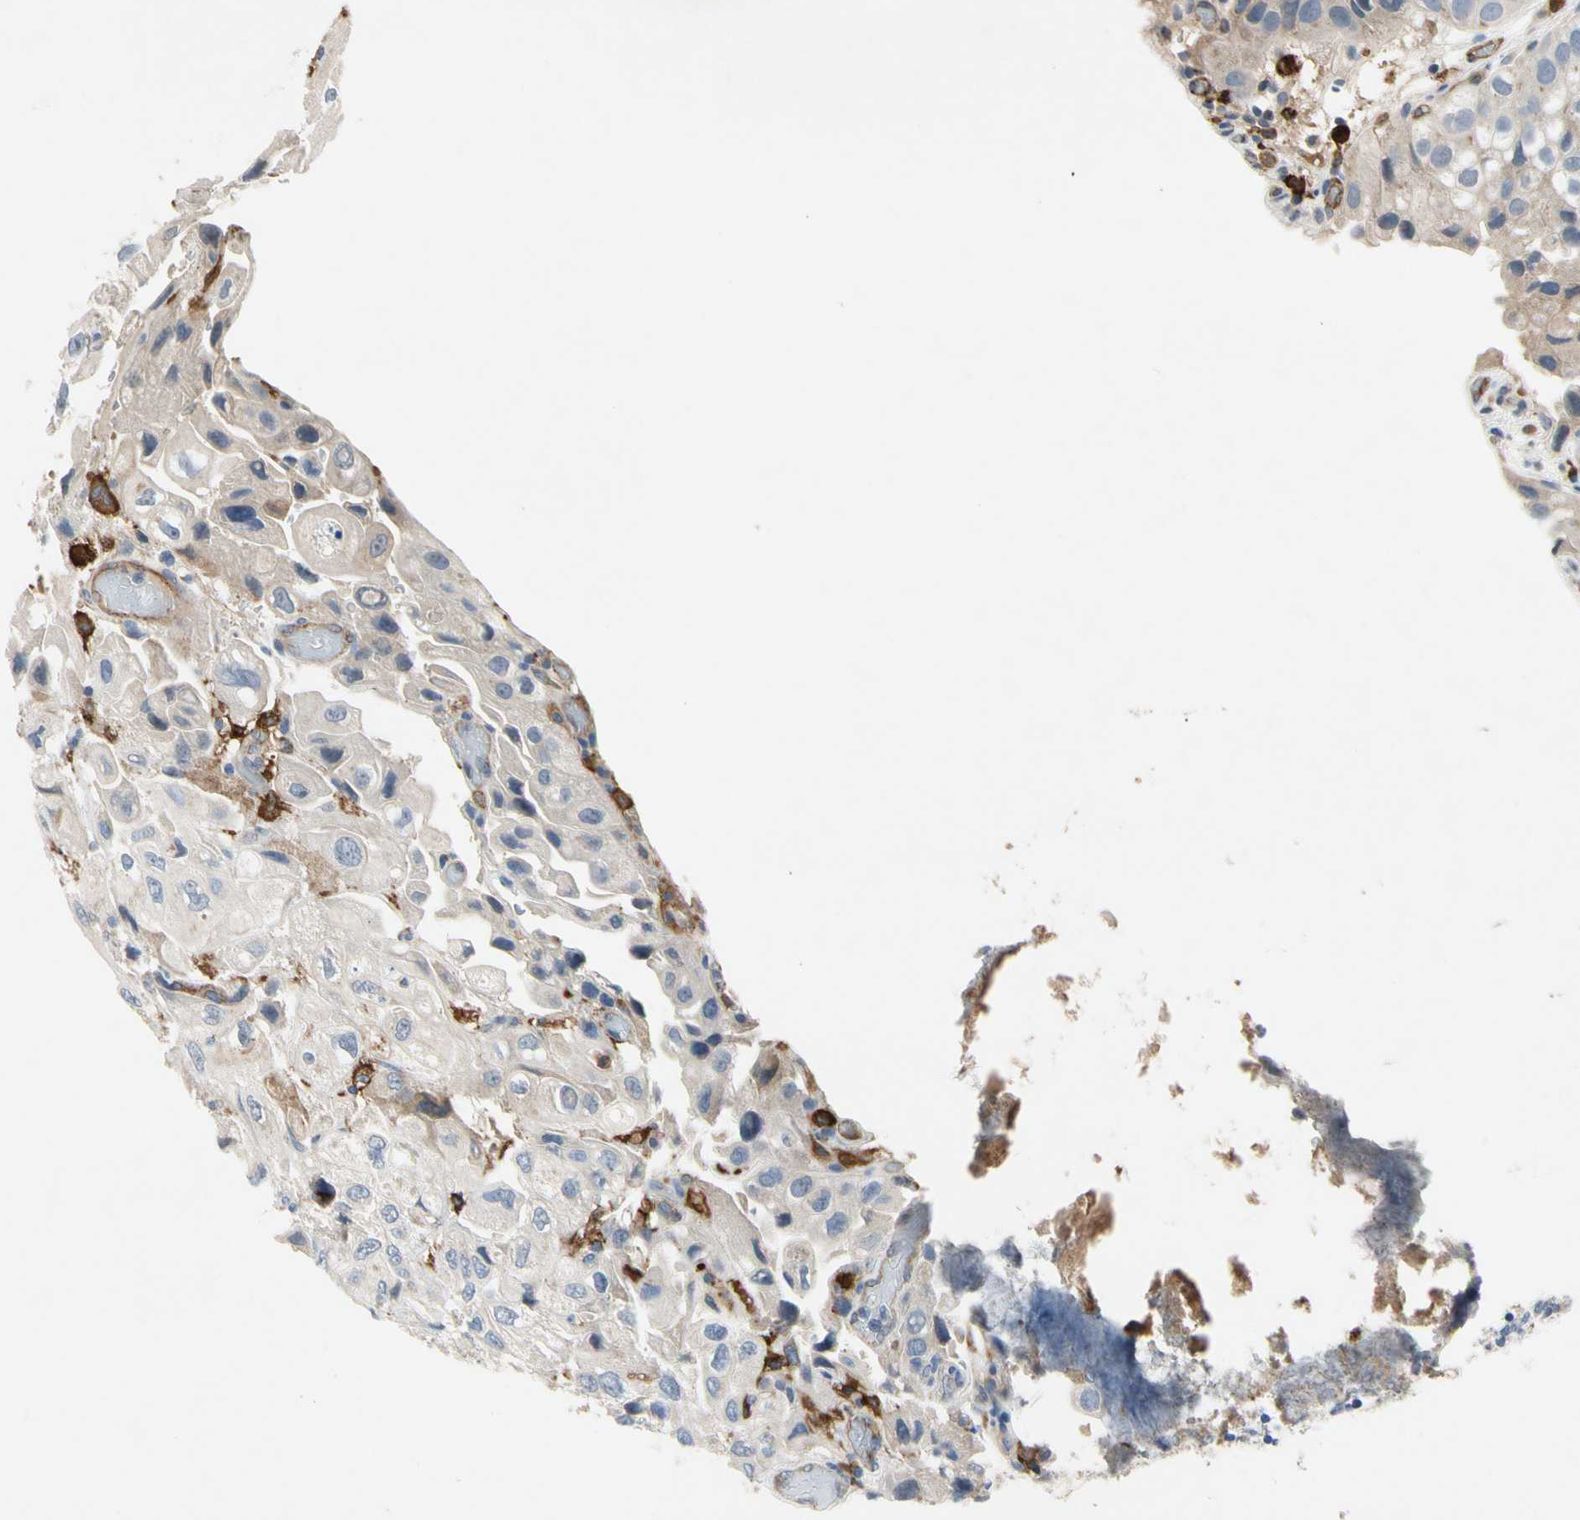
{"staining": {"intensity": "moderate", "quantity": "<25%", "location": "cytoplasmic/membranous"}, "tissue": "urothelial cancer", "cell_type": "Tumor cells", "image_type": "cancer", "snomed": [{"axis": "morphology", "description": "Urothelial carcinoma, High grade"}, {"axis": "topography", "description": "Urinary bladder"}], "caption": "Immunohistochemical staining of urothelial cancer demonstrates low levels of moderate cytoplasmic/membranous staining in about <25% of tumor cells.", "gene": "GAS6", "patient": {"sex": "female", "age": 64}}